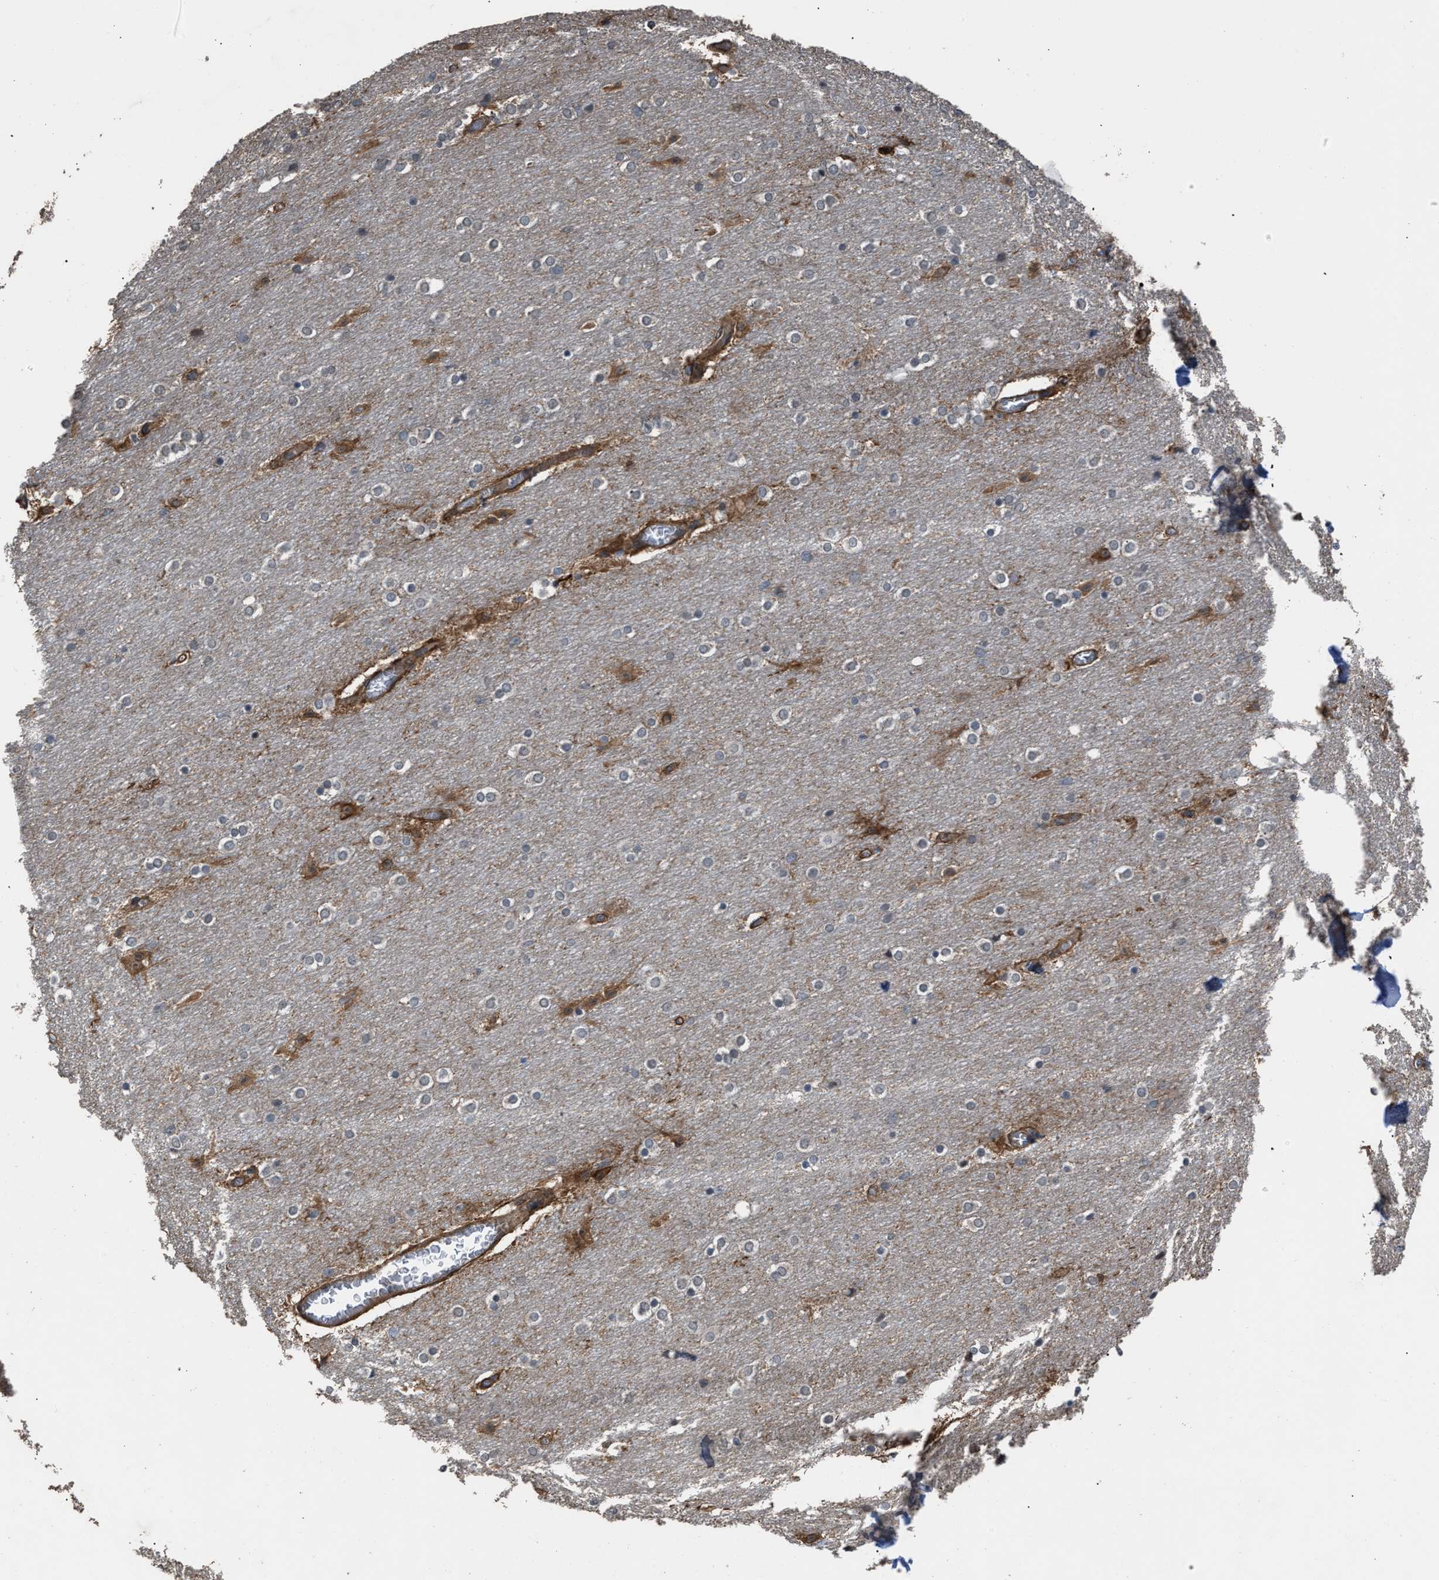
{"staining": {"intensity": "moderate", "quantity": ">75%", "location": "cytoplasmic/membranous"}, "tissue": "cerebellum", "cell_type": "Cells in granular layer", "image_type": "normal", "snomed": [{"axis": "morphology", "description": "Normal tissue, NOS"}, {"axis": "topography", "description": "Cerebellum"}], "caption": "Immunohistochemical staining of unremarkable human cerebellum exhibits medium levels of moderate cytoplasmic/membranous staining in about >75% of cells in granular layer.", "gene": "UTRN", "patient": {"sex": "female", "age": 54}}